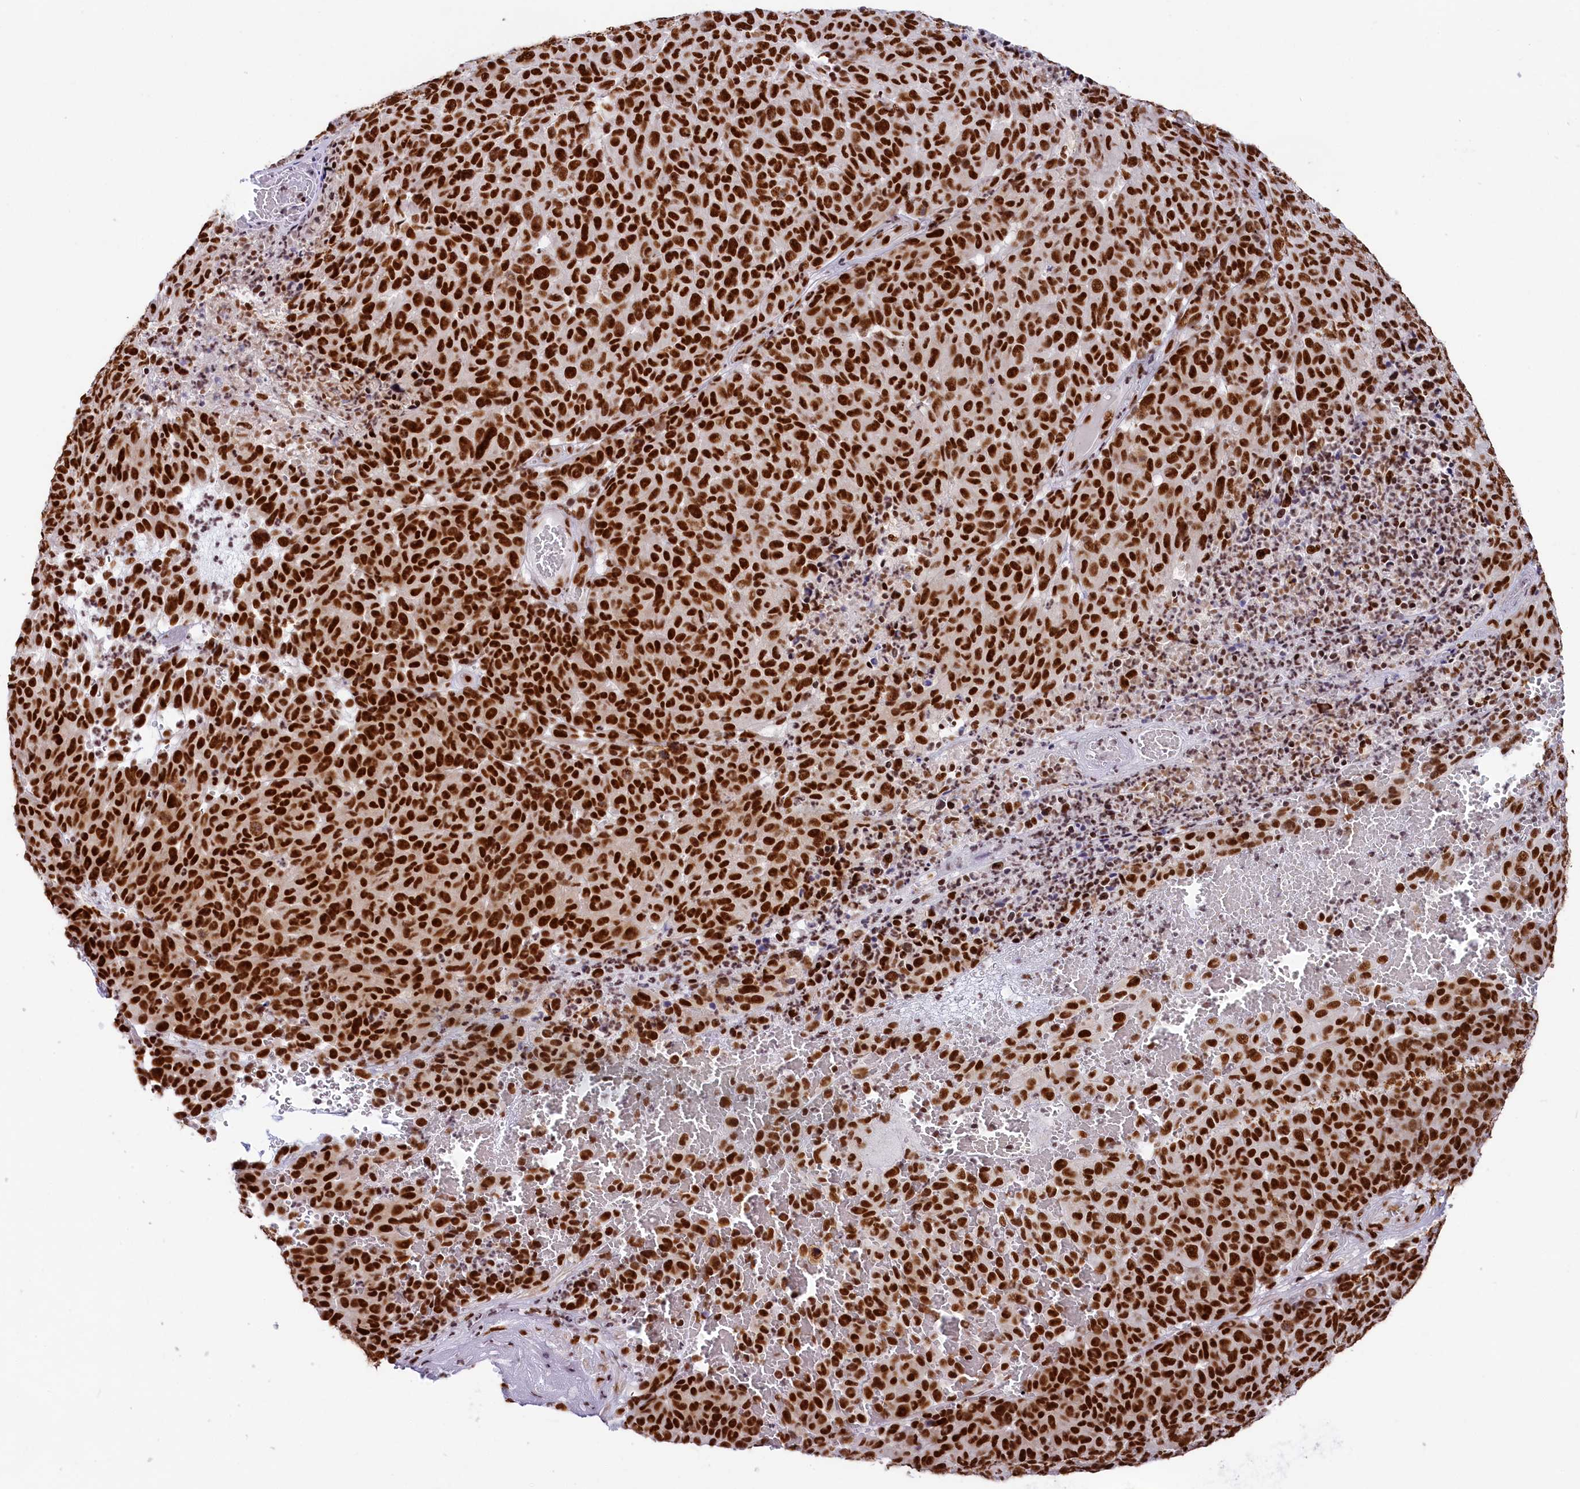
{"staining": {"intensity": "strong", "quantity": ">75%", "location": "nuclear"}, "tissue": "melanoma", "cell_type": "Tumor cells", "image_type": "cancer", "snomed": [{"axis": "morphology", "description": "Malignant melanoma, NOS"}, {"axis": "topography", "description": "Skin"}], "caption": "High-power microscopy captured an IHC photomicrograph of melanoma, revealing strong nuclear positivity in about >75% of tumor cells.", "gene": "SNRNP70", "patient": {"sex": "male", "age": 49}}